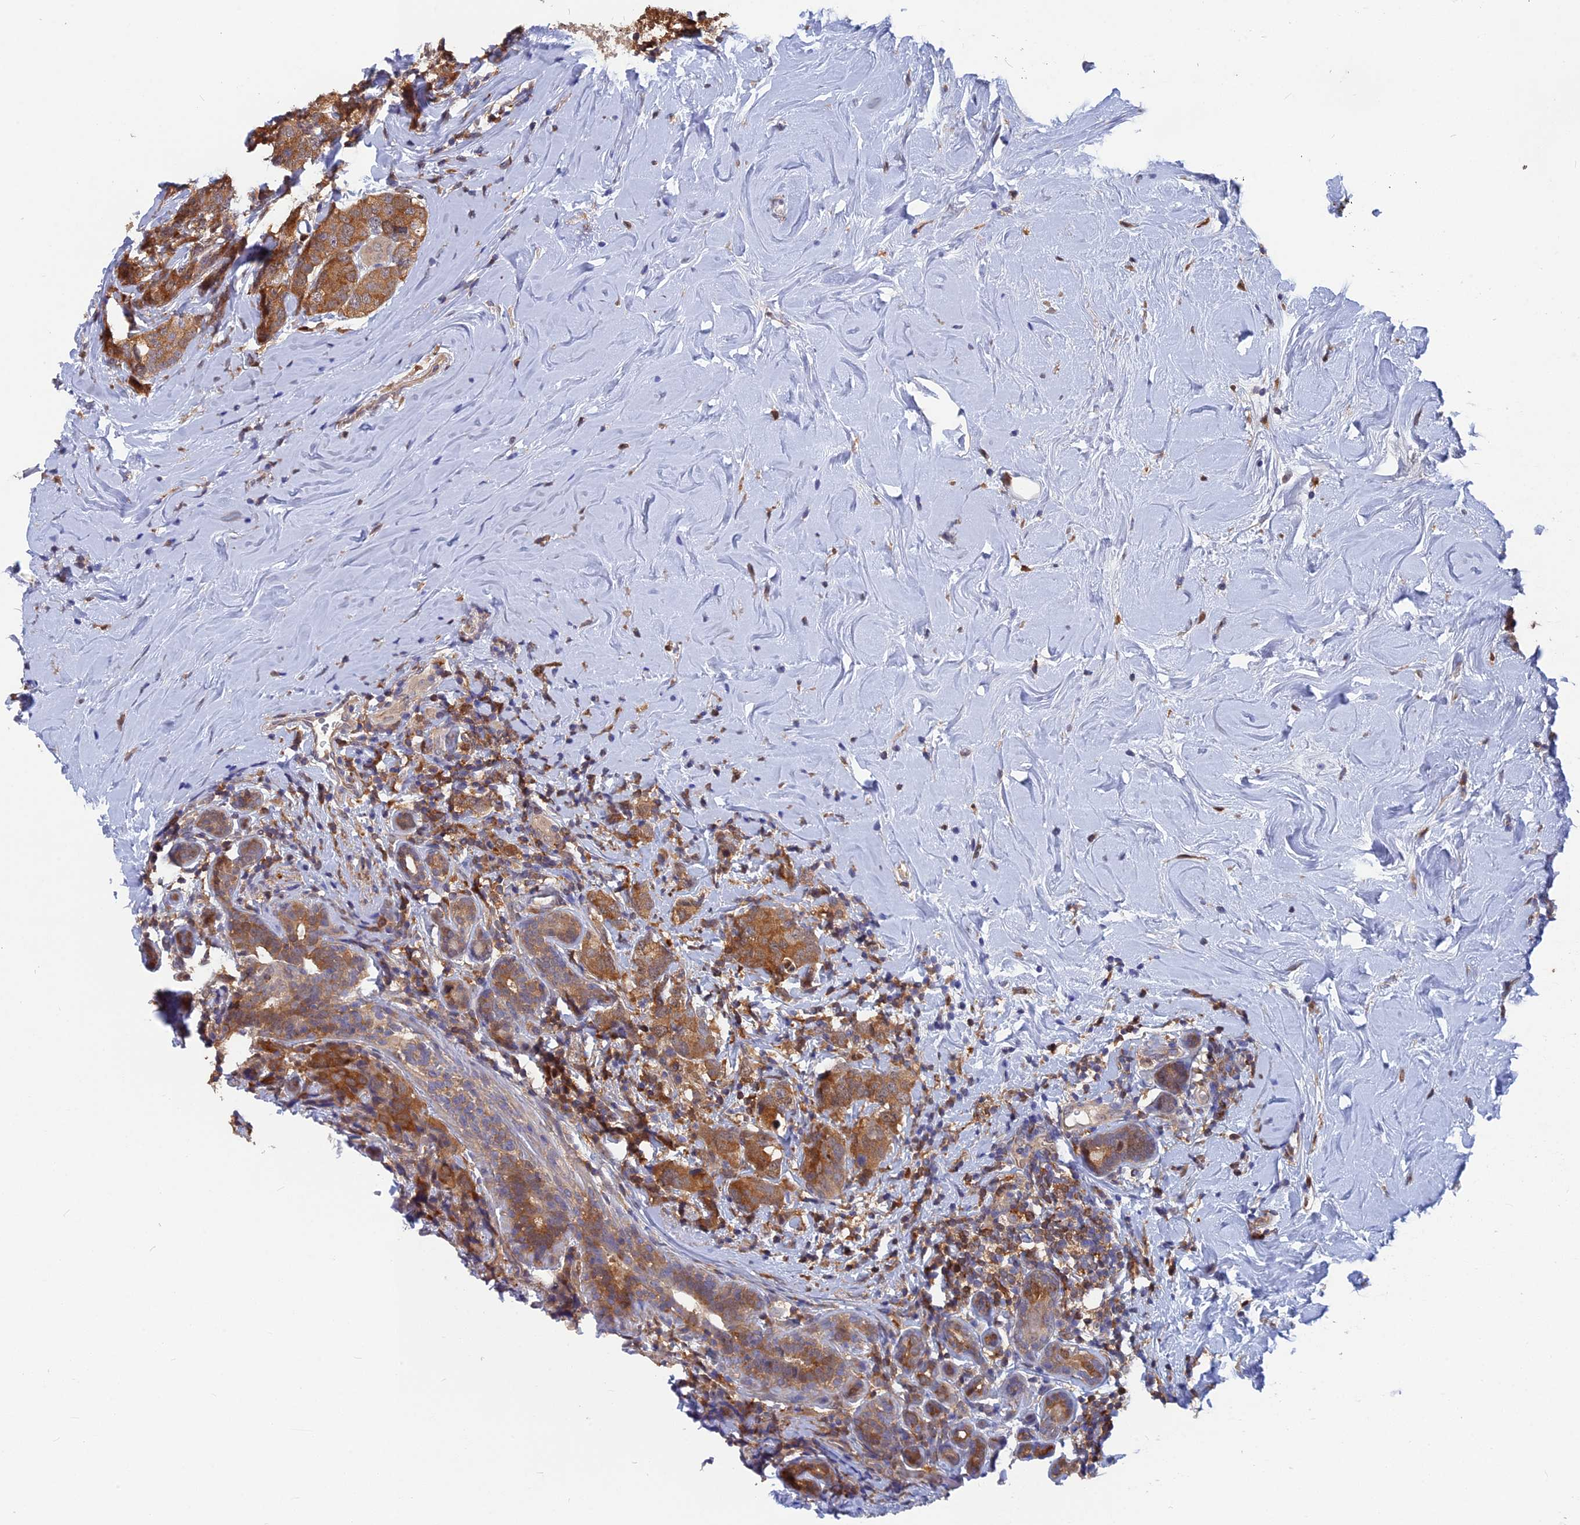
{"staining": {"intensity": "moderate", "quantity": ">75%", "location": "cytoplasmic/membranous"}, "tissue": "breast cancer", "cell_type": "Tumor cells", "image_type": "cancer", "snomed": [{"axis": "morphology", "description": "Lobular carcinoma"}, {"axis": "topography", "description": "Breast"}], "caption": "The image displays immunohistochemical staining of lobular carcinoma (breast). There is moderate cytoplasmic/membranous staining is identified in approximately >75% of tumor cells.", "gene": "BLVRA", "patient": {"sex": "female", "age": 59}}